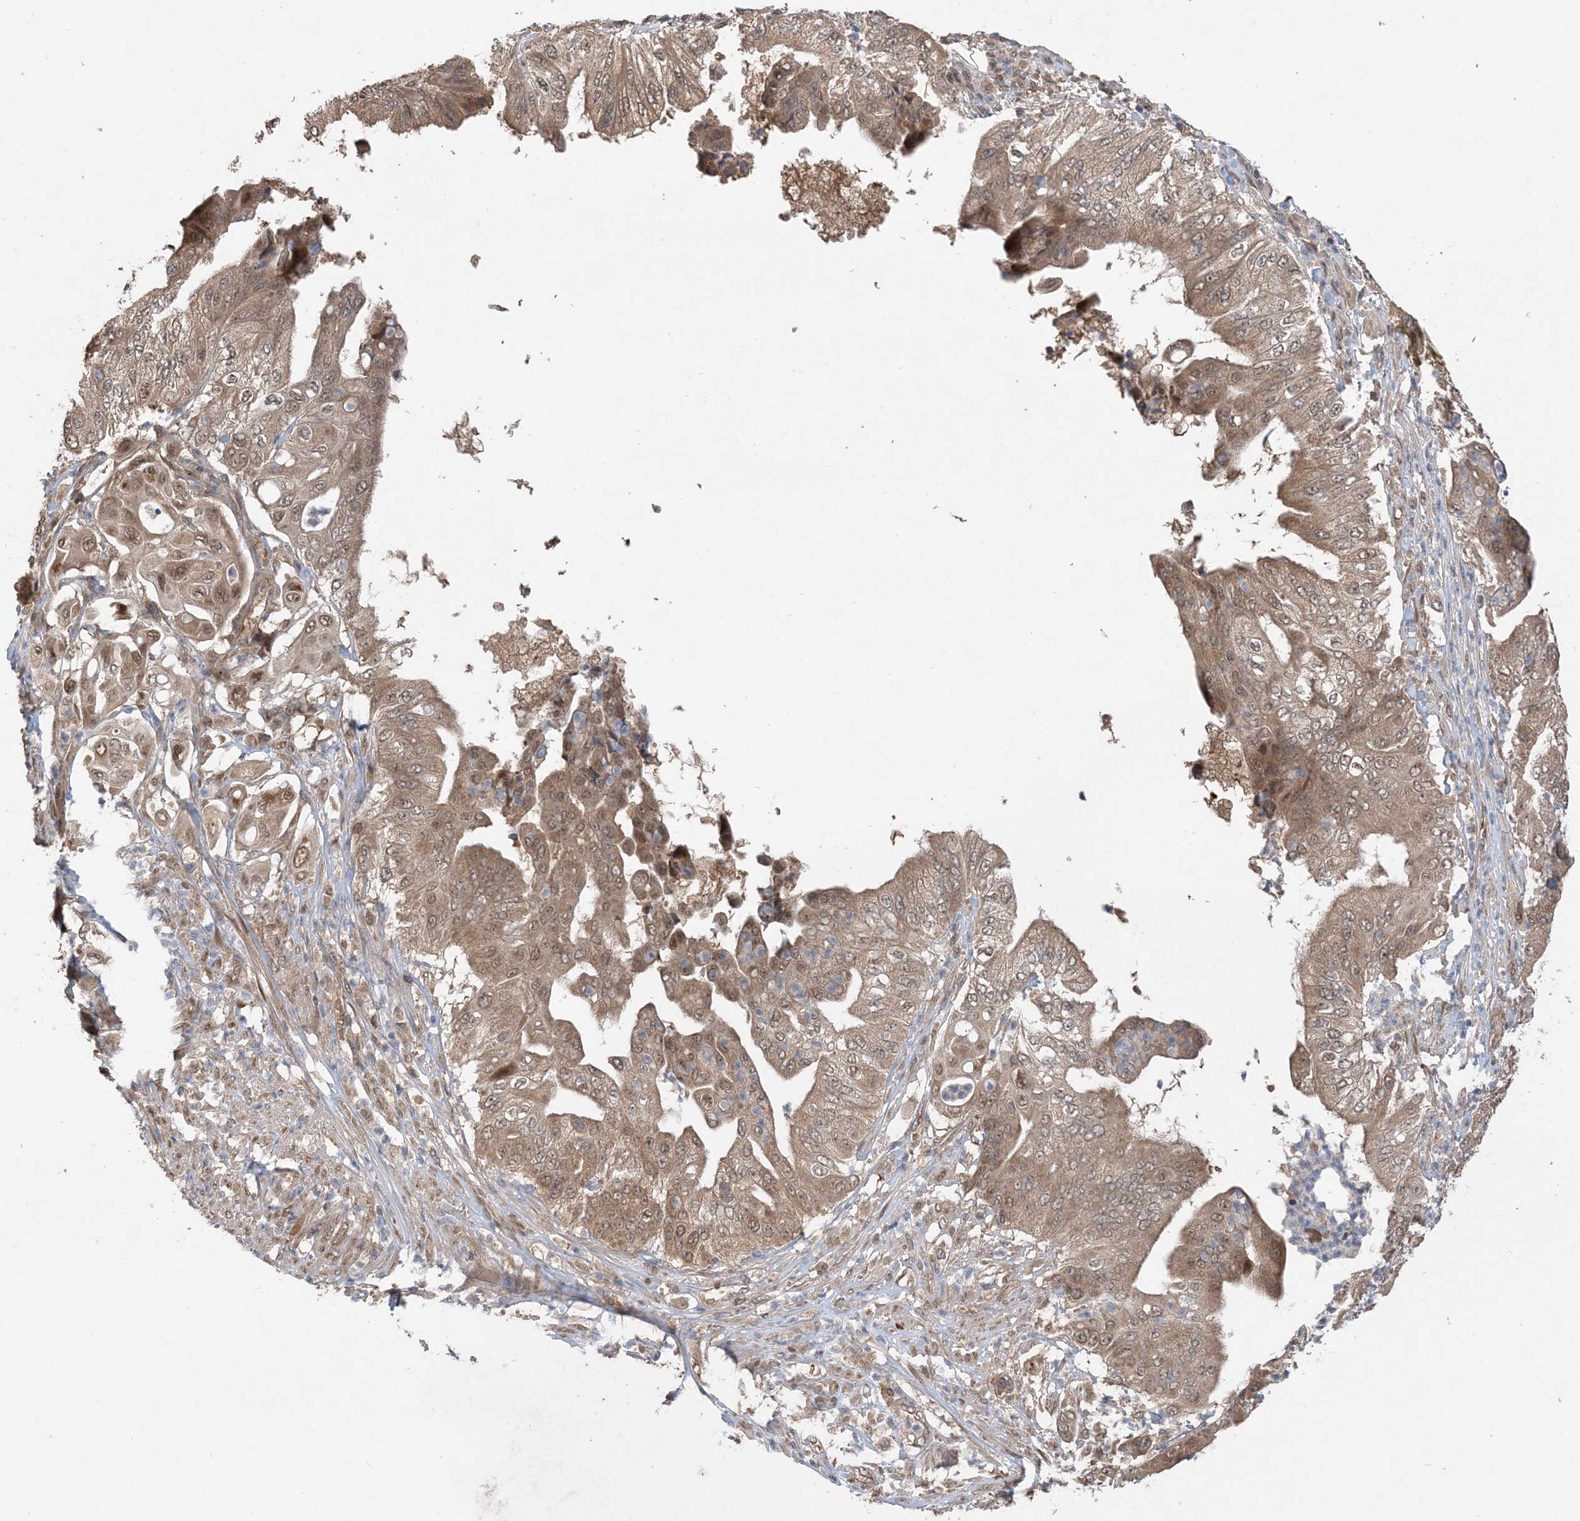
{"staining": {"intensity": "moderate", "quantity": ">75%", "location": "cytoplasmic/membranous,nuclear"}, "tissue": "pancreatic cancer", "cell_type": "Tumor cells", "image_type": "cancer", "snomed": [{"axis": "morphology", "description": "Adenocarcinoma, NOS"}, {"axis": "topography", "description": "Pancreas"}], "caption": "A brown stain highlights moderate cytoplasmic/membranous and nuclear positivity of a protein in pancreatic cancer (adenocarcinoma) tumor cells. Using DAB (3,3'-diaminobenzidine) (brown) and hematoxylin (blue) stains, captured at high magnification using brightfield microscopy.", "gene": "PUSL1", "patient": {"sex": "female", "age": 77}}